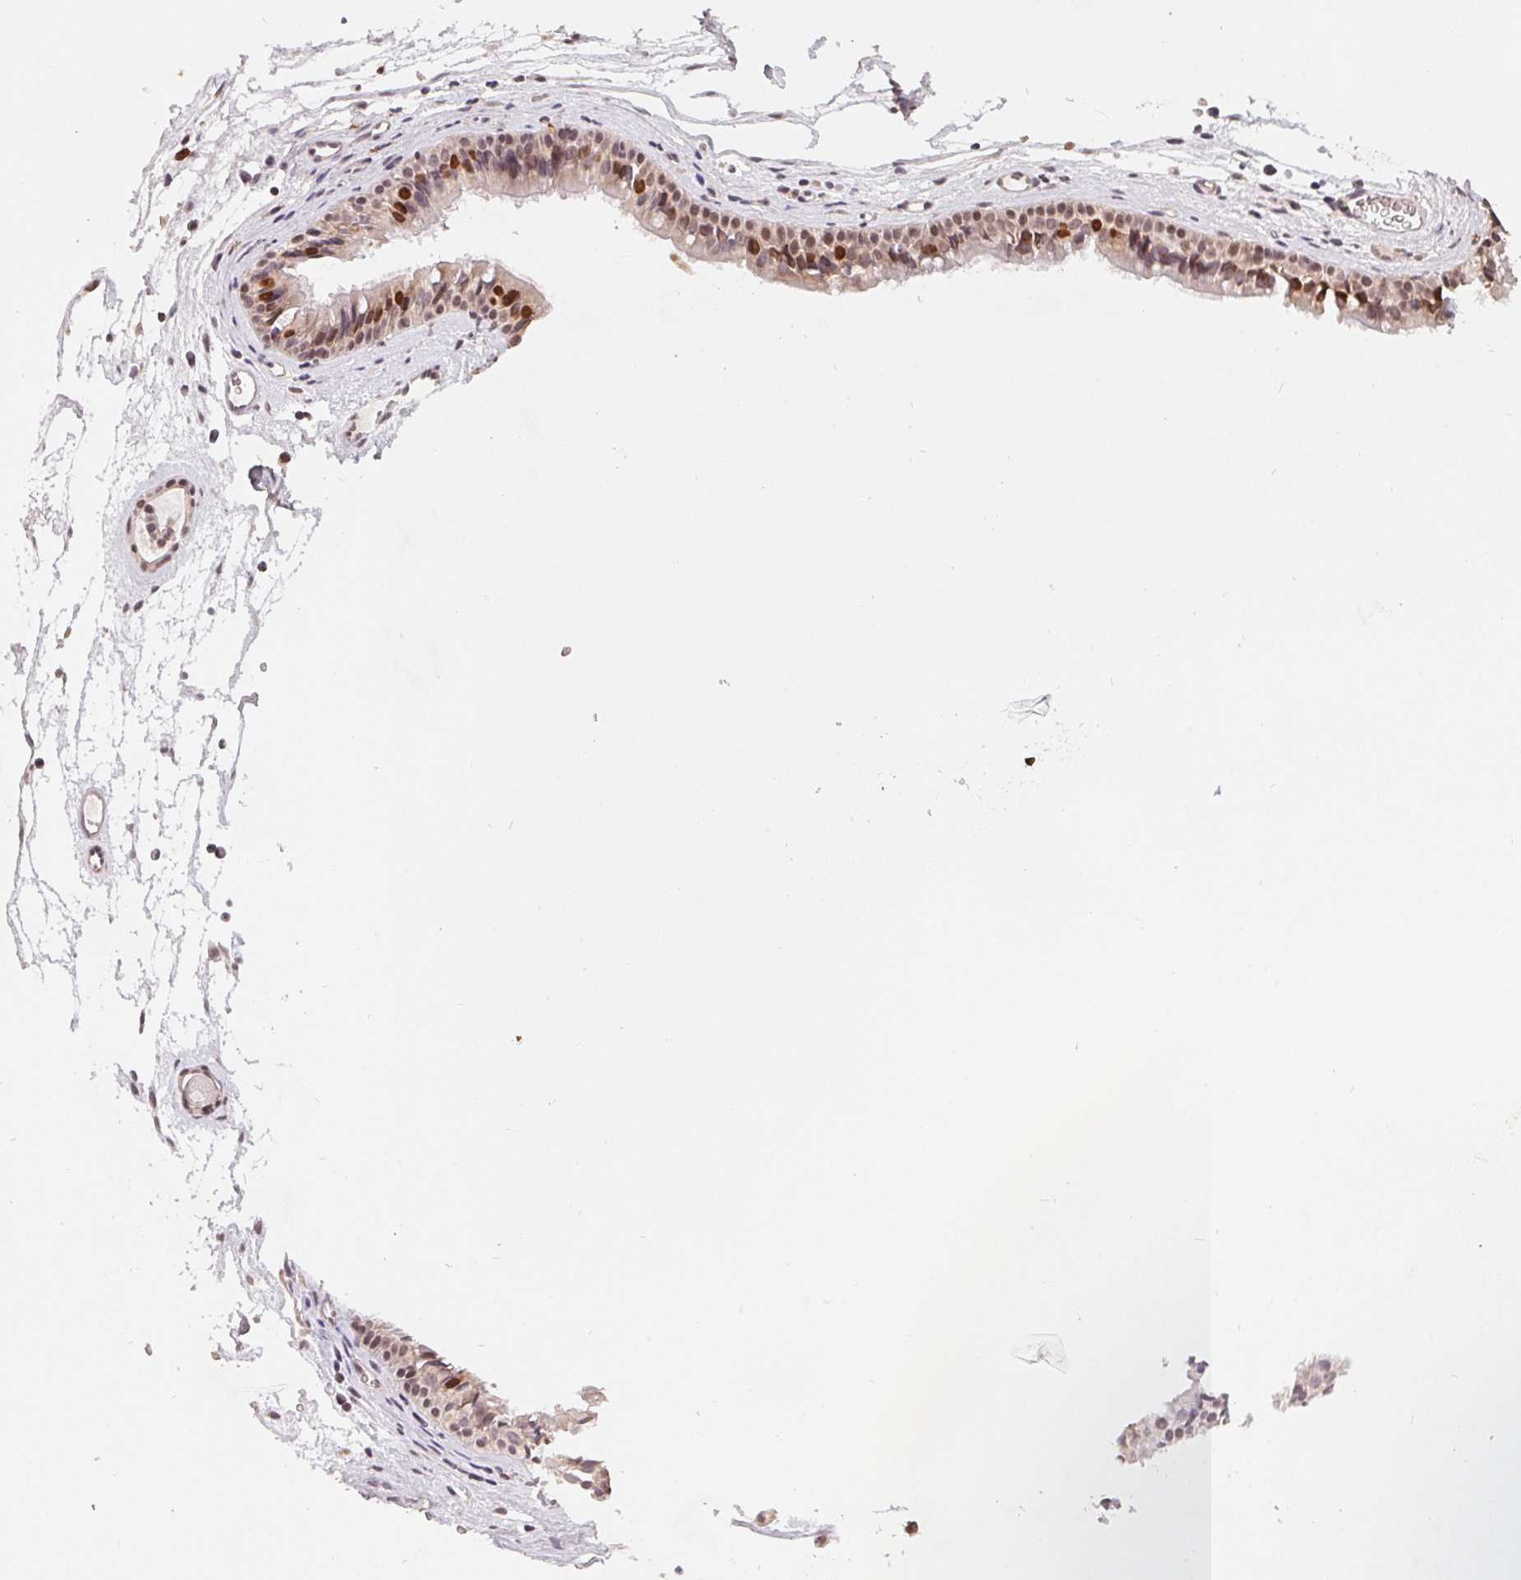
{"staining": {"intensity": "strong", "quantity": "25%-75%", "location": "nuclear"}, "tissue": "nasopharynx", "cell_type": "Respiratory epithelial cells", "image_type": "normal", "snomed": [{"axis": "morphology", "description": "Normal tissue, NOS"}, {"axis": "topography", "description": "Nasopharynx"}], "caption": "Brown immunohistochemical staining in normal nasopharynx shows strong nuclear positivity in approximately 25%-75% of respiratory epithelial cells.", "gene": "HMGN3", "patient": {"sex": "female", "age": 52}}